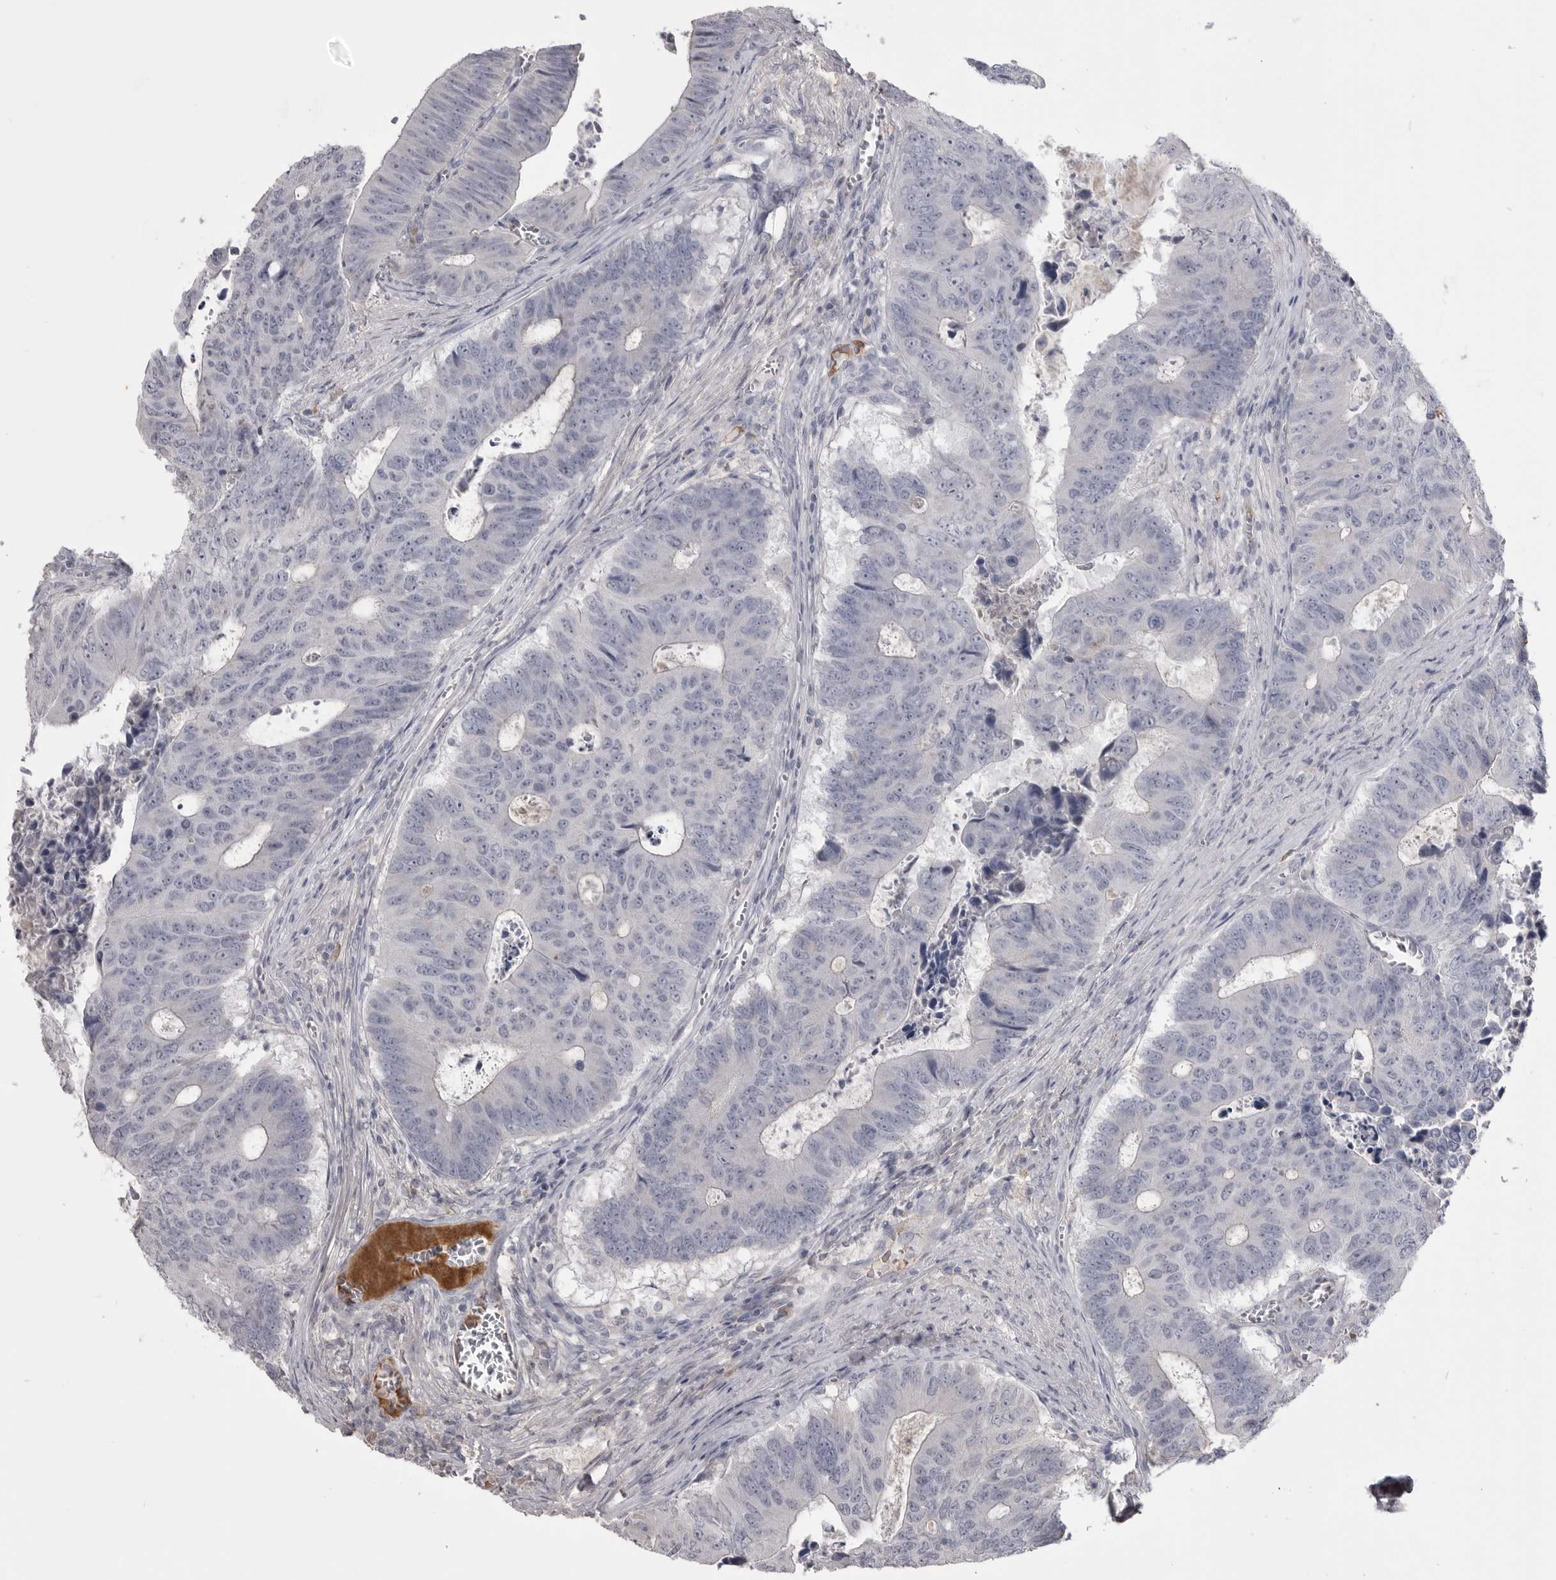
{"staining": {"intensity": "negative", "quantity": "none", "location": "none"}, "tissue": "colorectal cancer", "cell_type": "Tumor cells", "image_type": "cancer", "snomed": [{"axis": "morphology", "description": "Adenocarcinoma, NOS"}, {"axis": "topography", "description": "Colon"}], "caption": "DAB immunohistochemical staining of human adenocarcinoma (colorectal) displays no significant positivity in tumor cells. Brightfield microscopy of immunohistochemistry (IHC) stained with DAB (brown) and hematoxylin (blue), captured at high magnification.", "gene": "AHSG", "patient": {"sex": "male", "age": 87}}